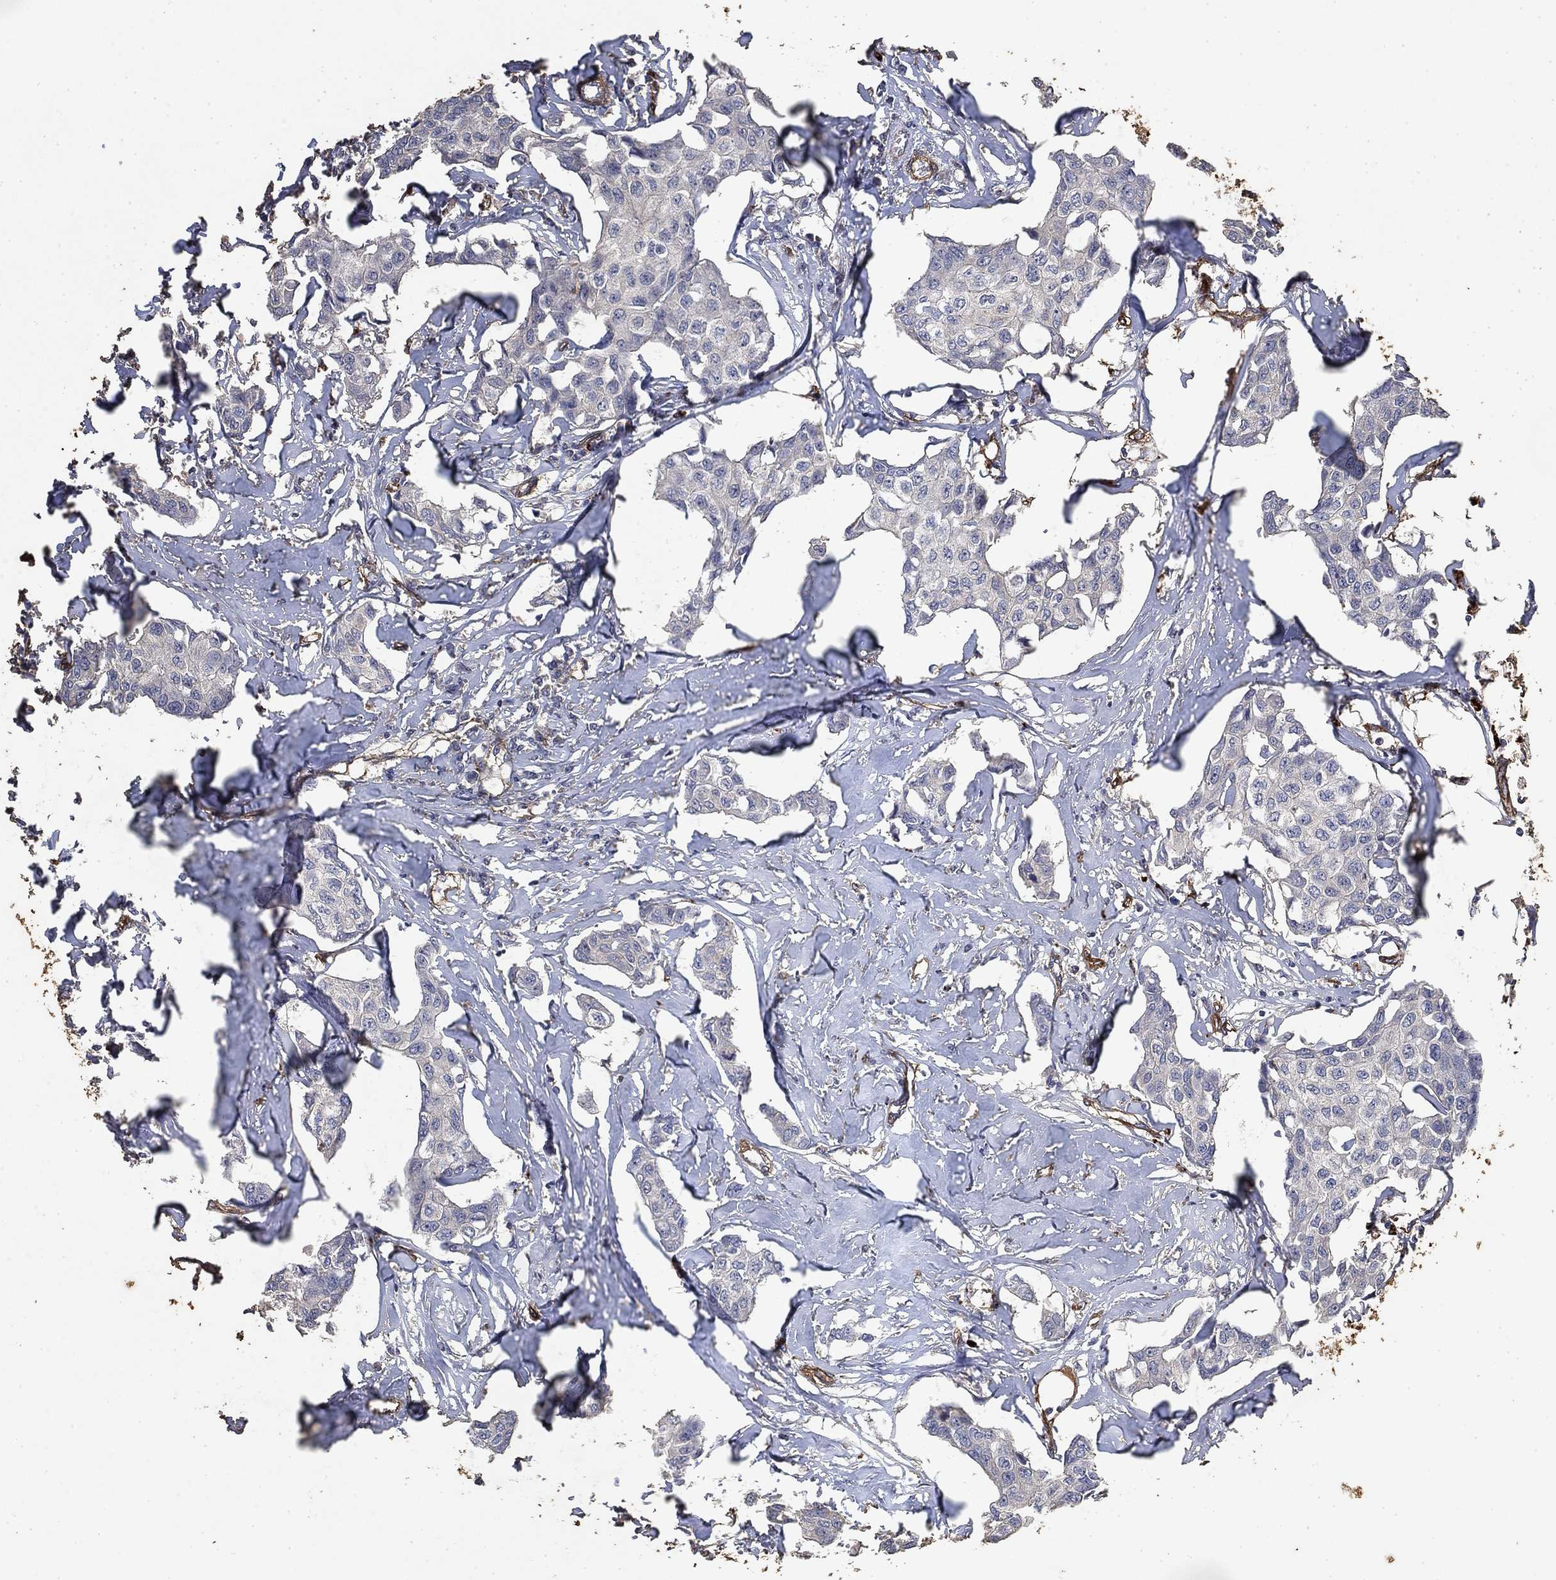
{"staining": {"intensity": "negative", "quantity": "none", "location": "none"}, "tissue": "breast cancer", "cell_type": "Tumor cells", "image_type": "cancer", "snomed": [{"axis": "morphology", "description": "Duct carcinoma"}, {"axis": "topography", "description": "Breast"}], "caption": "Immunohistochemistry histopathology image of human infiltrating ductal carcinoma (breast) stained for a protein (brown), which displays no expression in tumor cells. (Brightfield microscopy of DAB immunohistochemistry (IHC) at high magnification).", "gene": "COL4A2", "patient": {"sex": "female", "age": 80}}